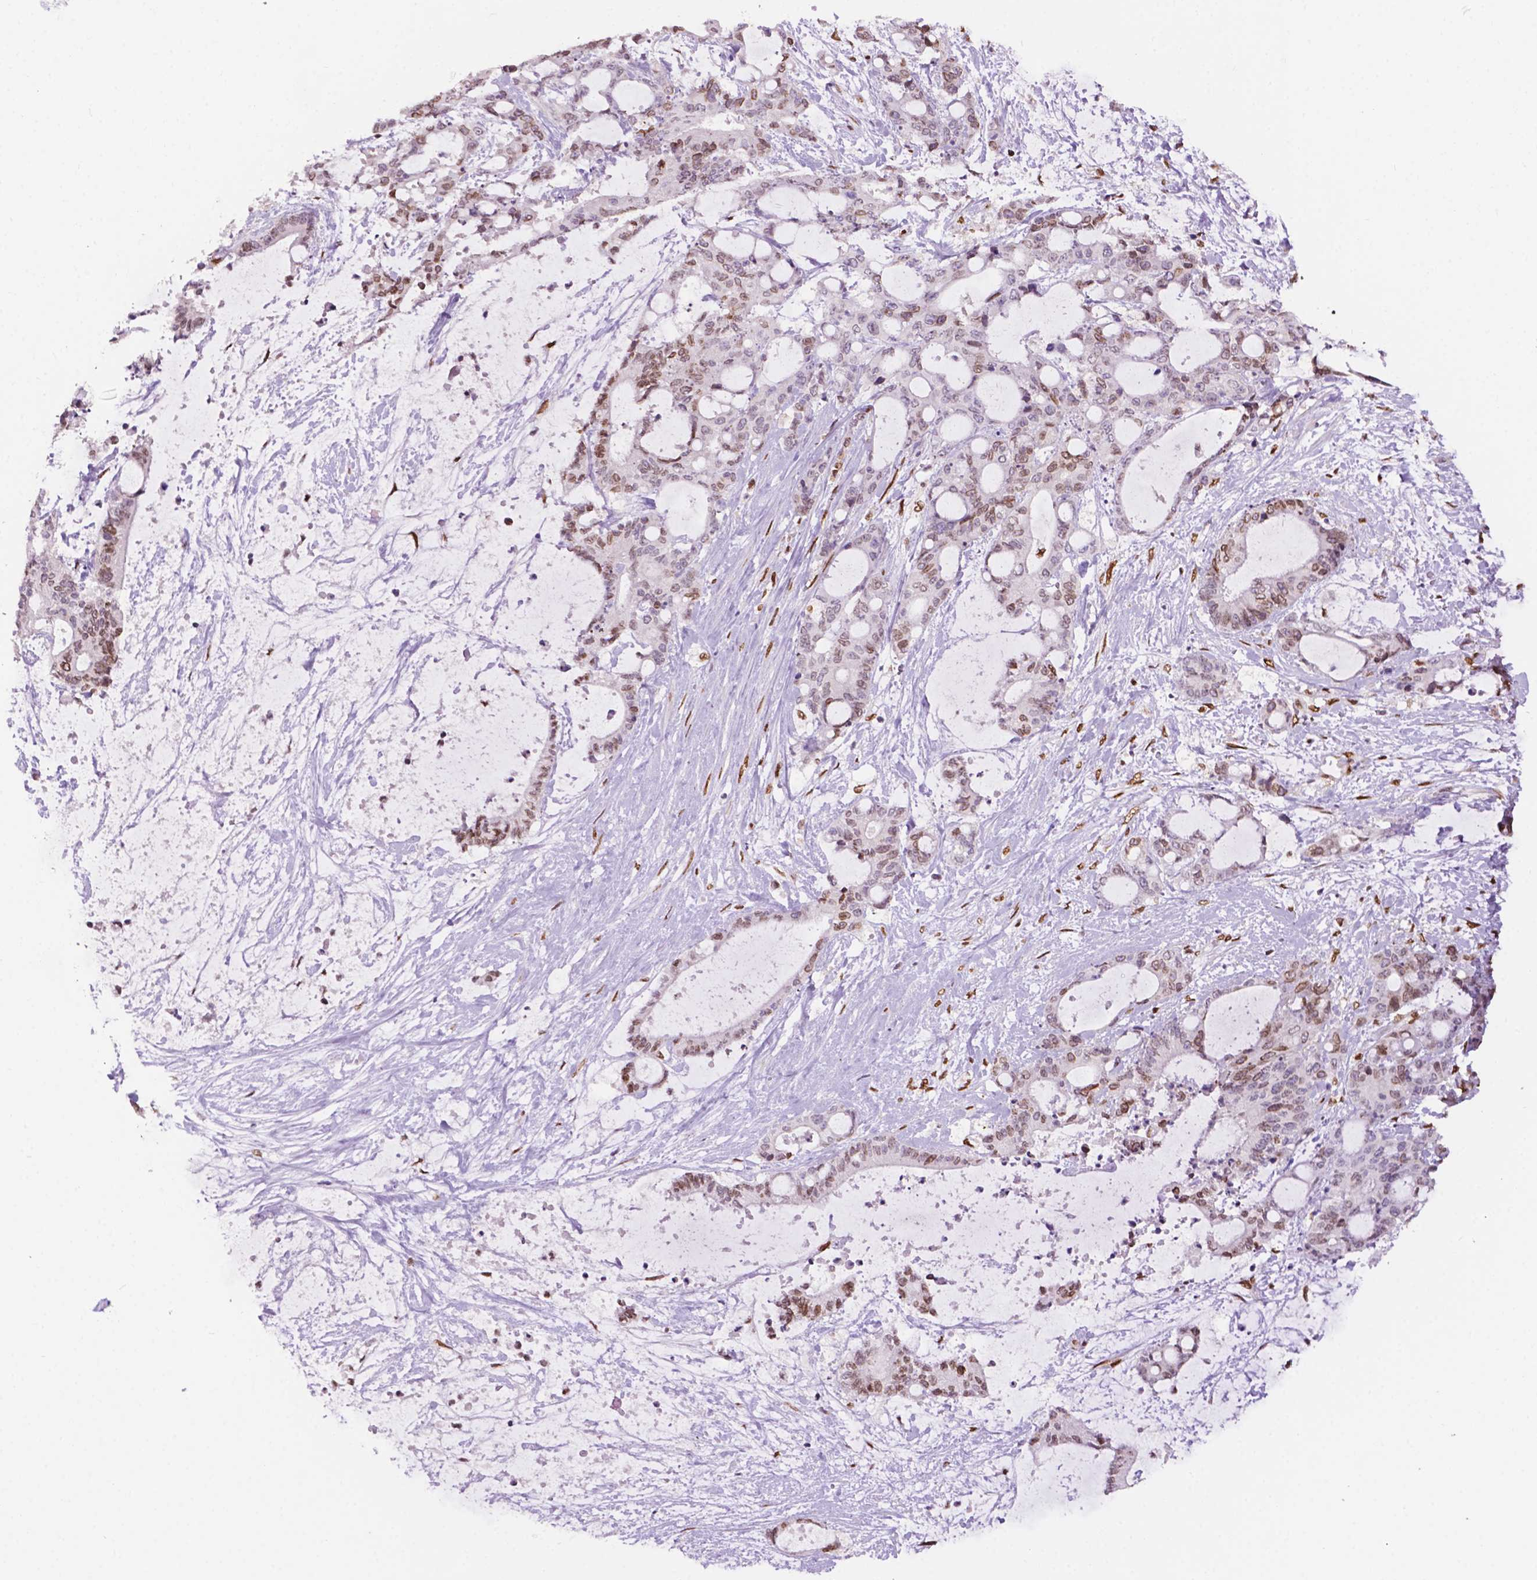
{"staining": {"intensity": "weak", "quantity": "<25%", "location": "nuclear"}, "tissue": "liver cancer", "cell_type": "Tumor cells", "image_type": "cancer", "snomed": [{"axis": "morphology", "description": "Normal tissue, NOS"}, {"axis": "morphology", "description": "Cholangiocarcinoma"}, {"axis": "topography", "description": "Liver"}, {"axis": "topography", "description": "Peripheral nerve tissue"}], "caption": "The immunohistochemistry micrograph has no significant staining in tumor cells of liver cancer tissue.", "gene": "MLH1", "patient": {"sex": "female", "age": 73}}